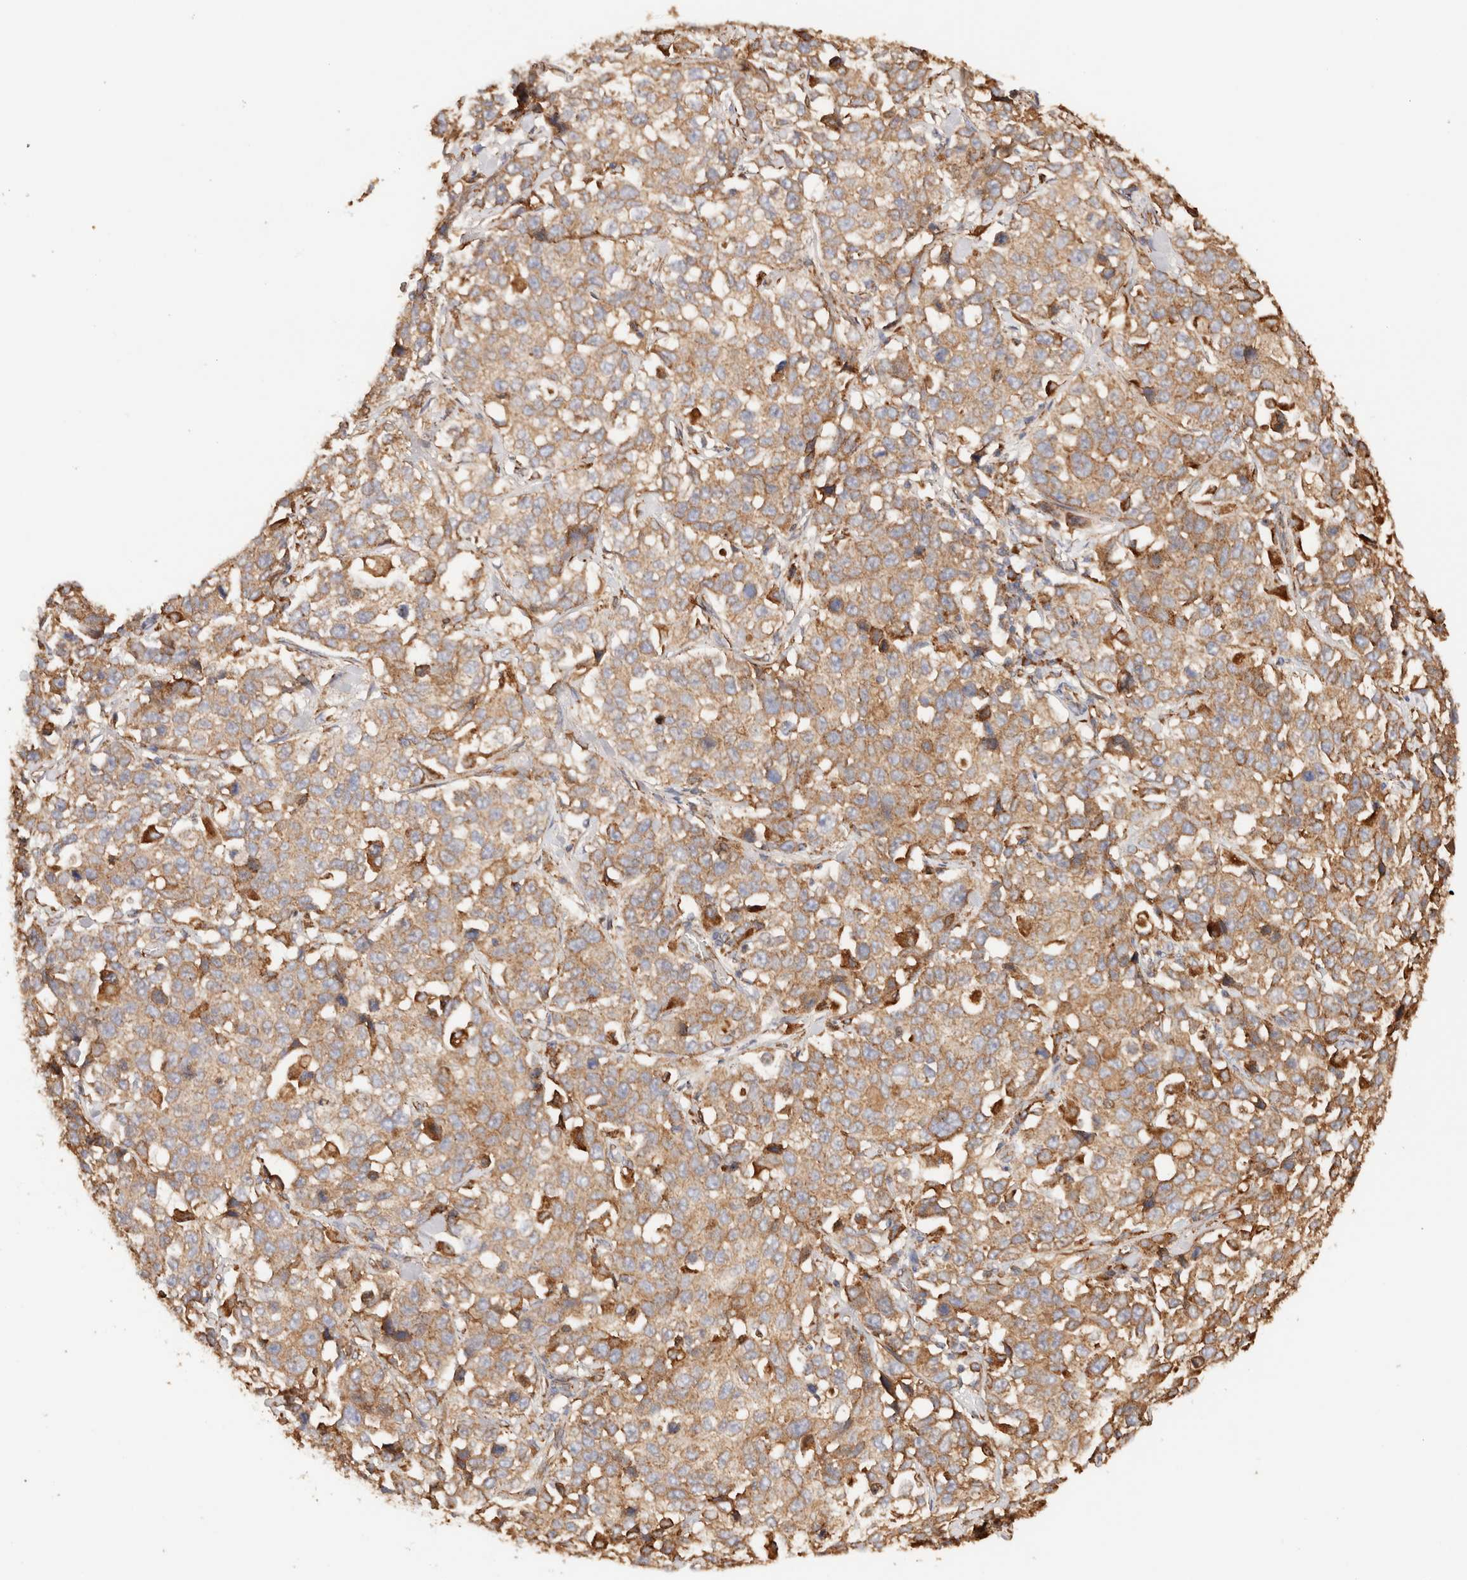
{"staining": {"intensity": "moderate", "quantity": ">75%", "location": "cytoplasmic/membranous"}, "tissue": "stomach cancer", "cell_type": "Tumor cells", "image_type": "cancer", "snomed": [{"axis": "morphology", "description": "Normal tissue, NOS"}, {"axis": "morphology", "description": "Adenocarcinoma, NOS"}, {"axis": "topography", "description": "Stomach"}], "caption": "Immunohistochemistry of adenocarcinoma (stomach) shows medium levels of moderate cytoplasmic/membranous expression in about >75% of tumor cells. The staining is performed using DAB brown chromogen to label protein expression. The nuclei are counter-stained blue using hematoxylin.", "gene": "FER", "patient": {"sex": "male", "age": 48}}